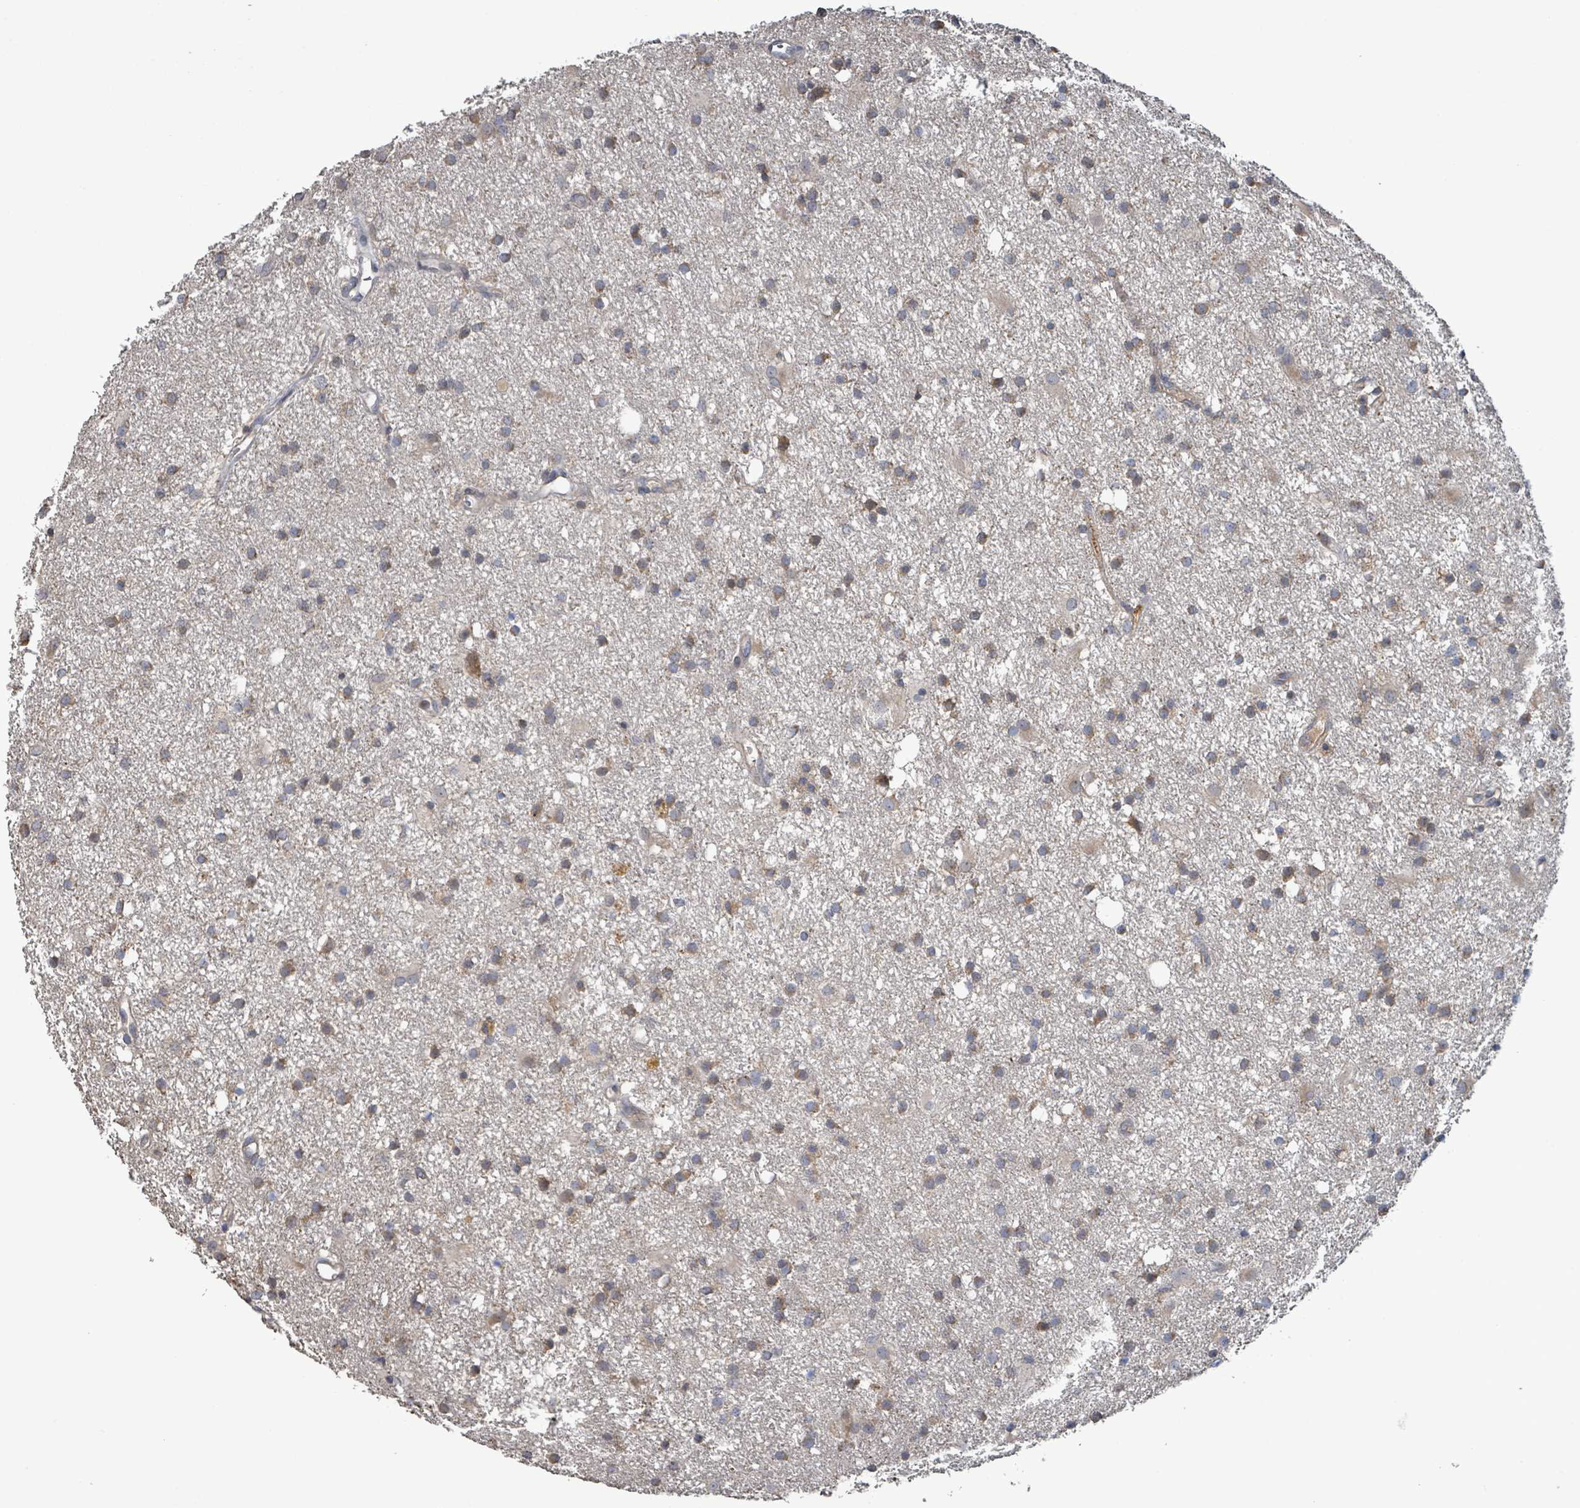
{"staining": {"intensity": "moderate", "quantity": "25%-75%", "location": "cytoplasmic/membranous"}, "tissue": "glioma", "cell_type": "Tumor cells", "image_type": "cancer", "snomed": [{"axis": "morphology", "description": "Glioma, malignant, High grade"}, {"axis": "topography", "description": "Brain"}], "caption": "Immunohistochemical staining of malignant glioma (high-grade) reveals medium levels of moderate cytoplasmic/membranous positivity in about 25%-75% of tumor cells.", "gene": "PLAAT1", "patient": {"sex": "male", "age": 77}}